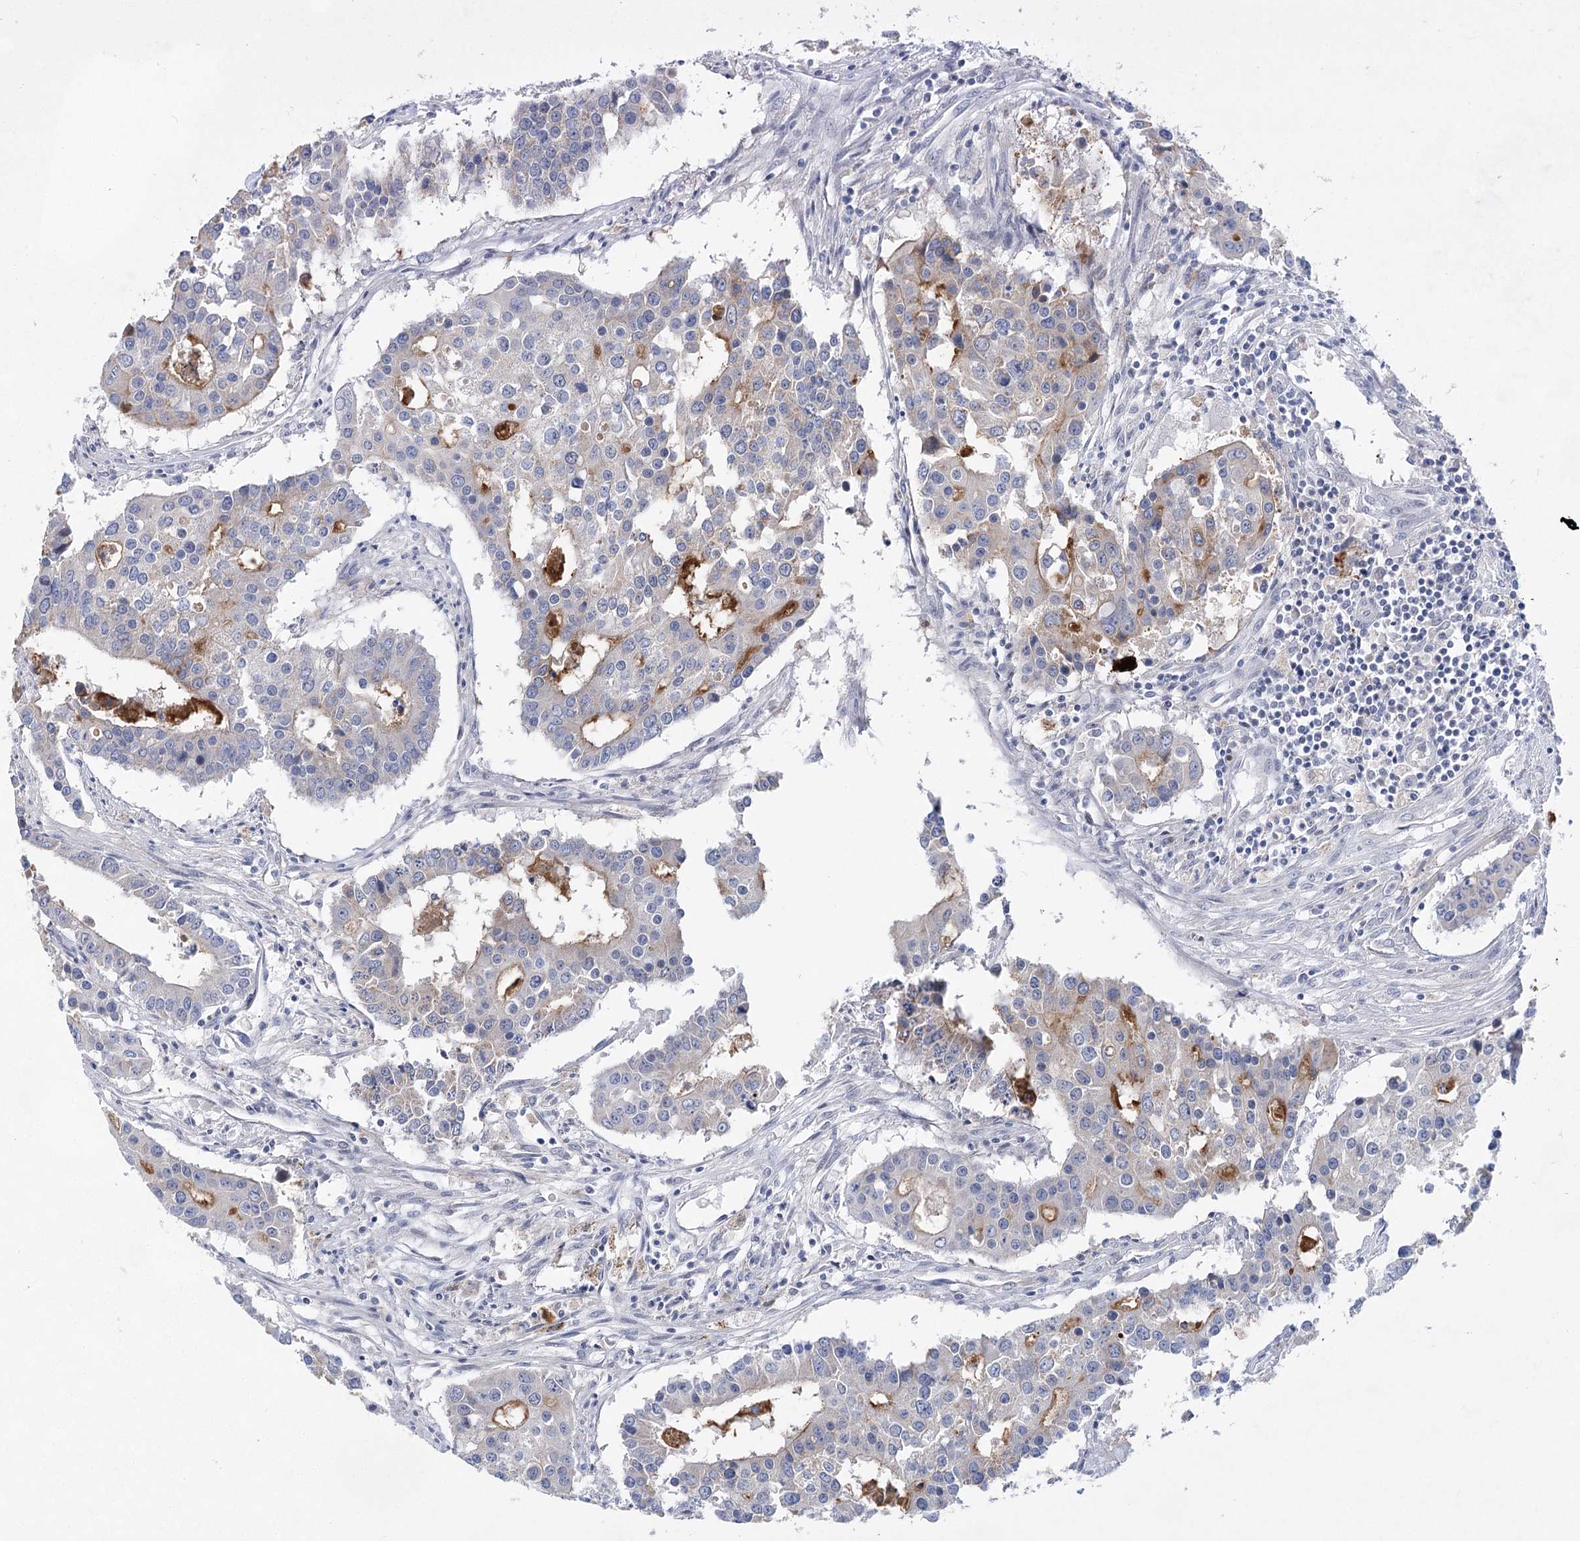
{"staining": {"intensity": "weak", "quantity": "<25%", "location": "cytoplasmic/membranous"}, "tissue": "colorectal cancer", "cell_type": "Tumor cells", "image_type": "cancer", "snomed": [{"axis": "morphology", "description": "Adenocarcinoma, NOS"}, {"axis": "topography", "description": "Colon"}], "caption": "The micrograph demonstrates no staining of tumor cells in colorectal cancer.", "gene": "BPHL", "patient": {"sex": "male", "age": 77}}